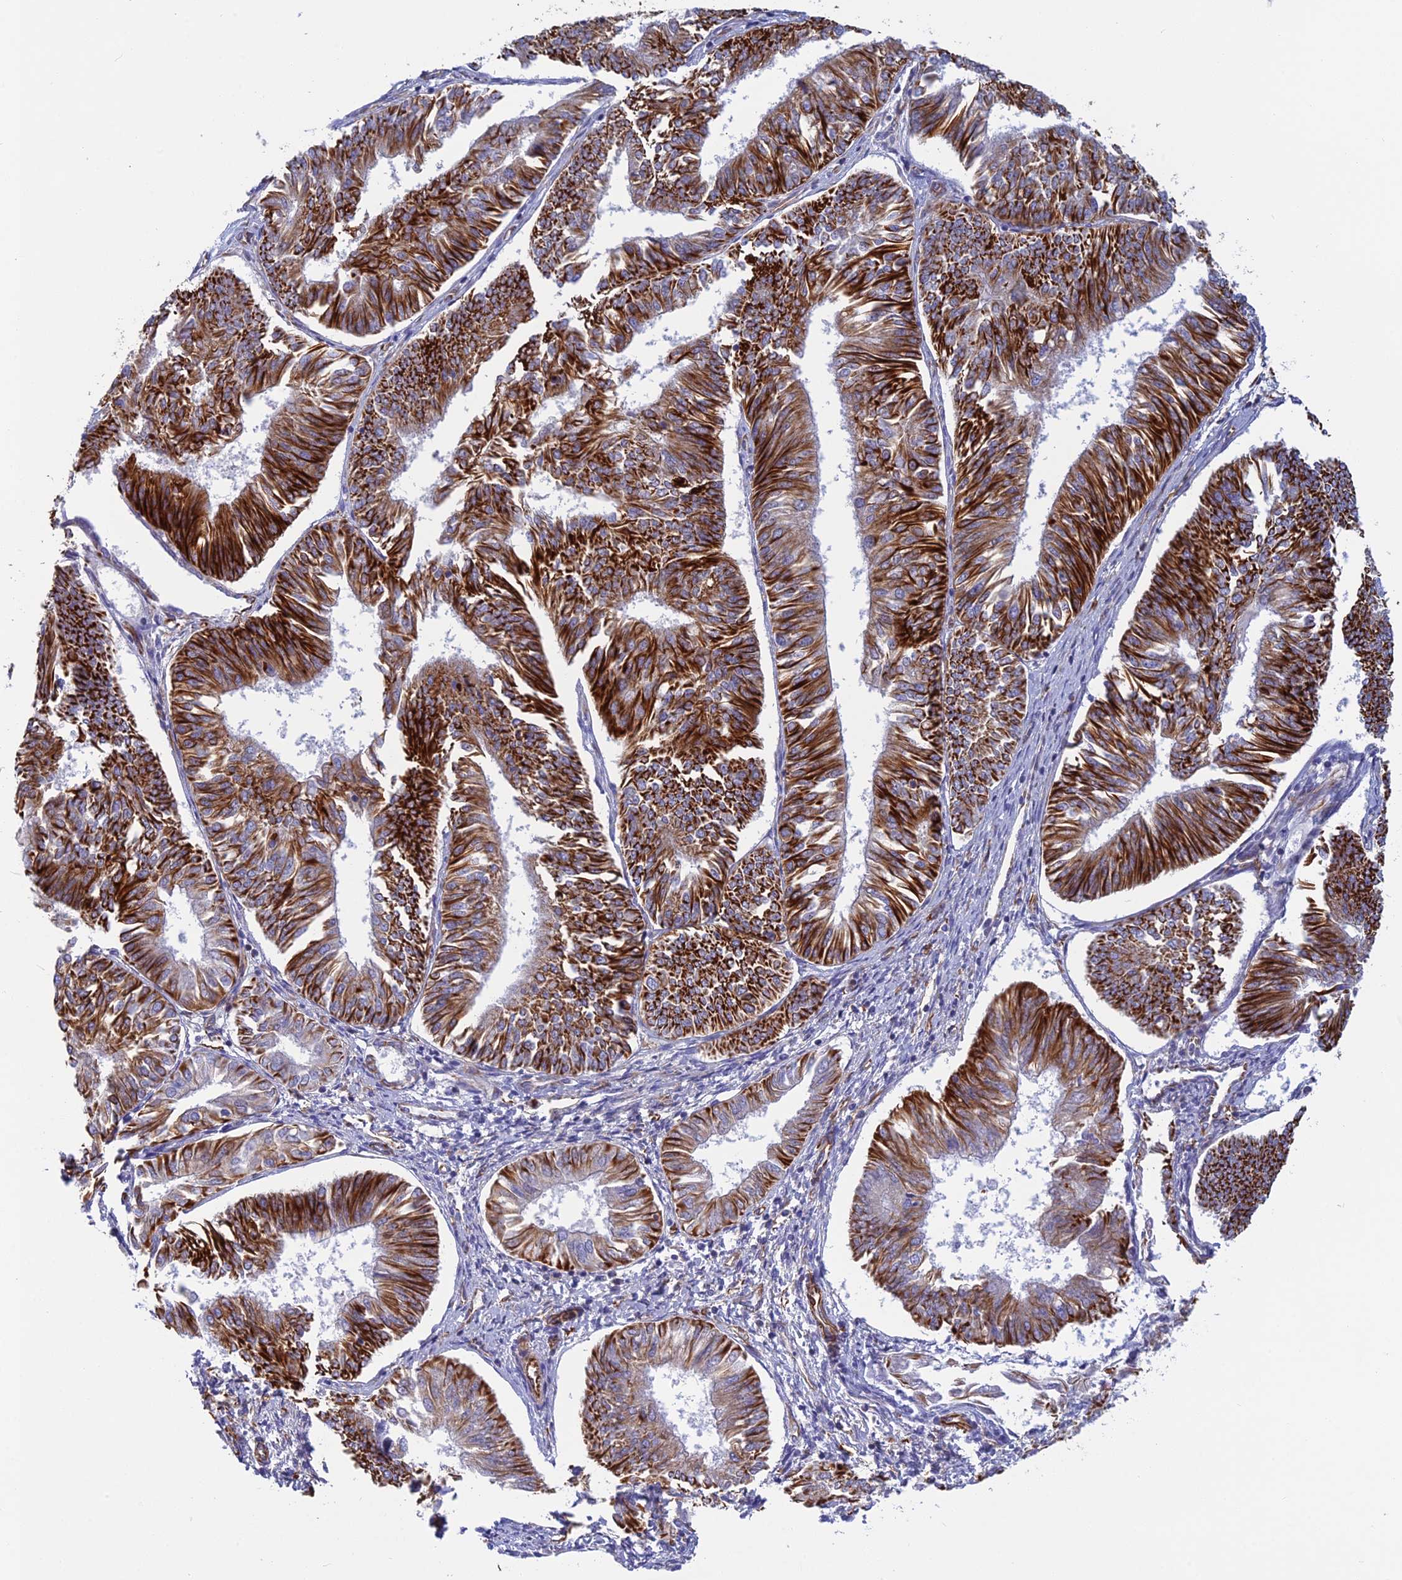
{"staining": {"intensity": "strong", "quantity": ">75%", "location": "cytoplasmic/membranous"}, "tissue": "endometrial cancer", "cell_type": "Tumor cells", "image_type": "cancer", "snomed": [{"axis": "morphology", "description": "Adenocarcinoma, NOS"}, {"axis": "topography", "description": "Endometrium"}], "caption": "Endometrial adenocarcinoma stained for a protein (brown) shows strong cytoplasmic/membranous positive staining in about >75% of tumor cells.", "gene": "FBXL20", "patient": {"sex": "female", "age": 58}}